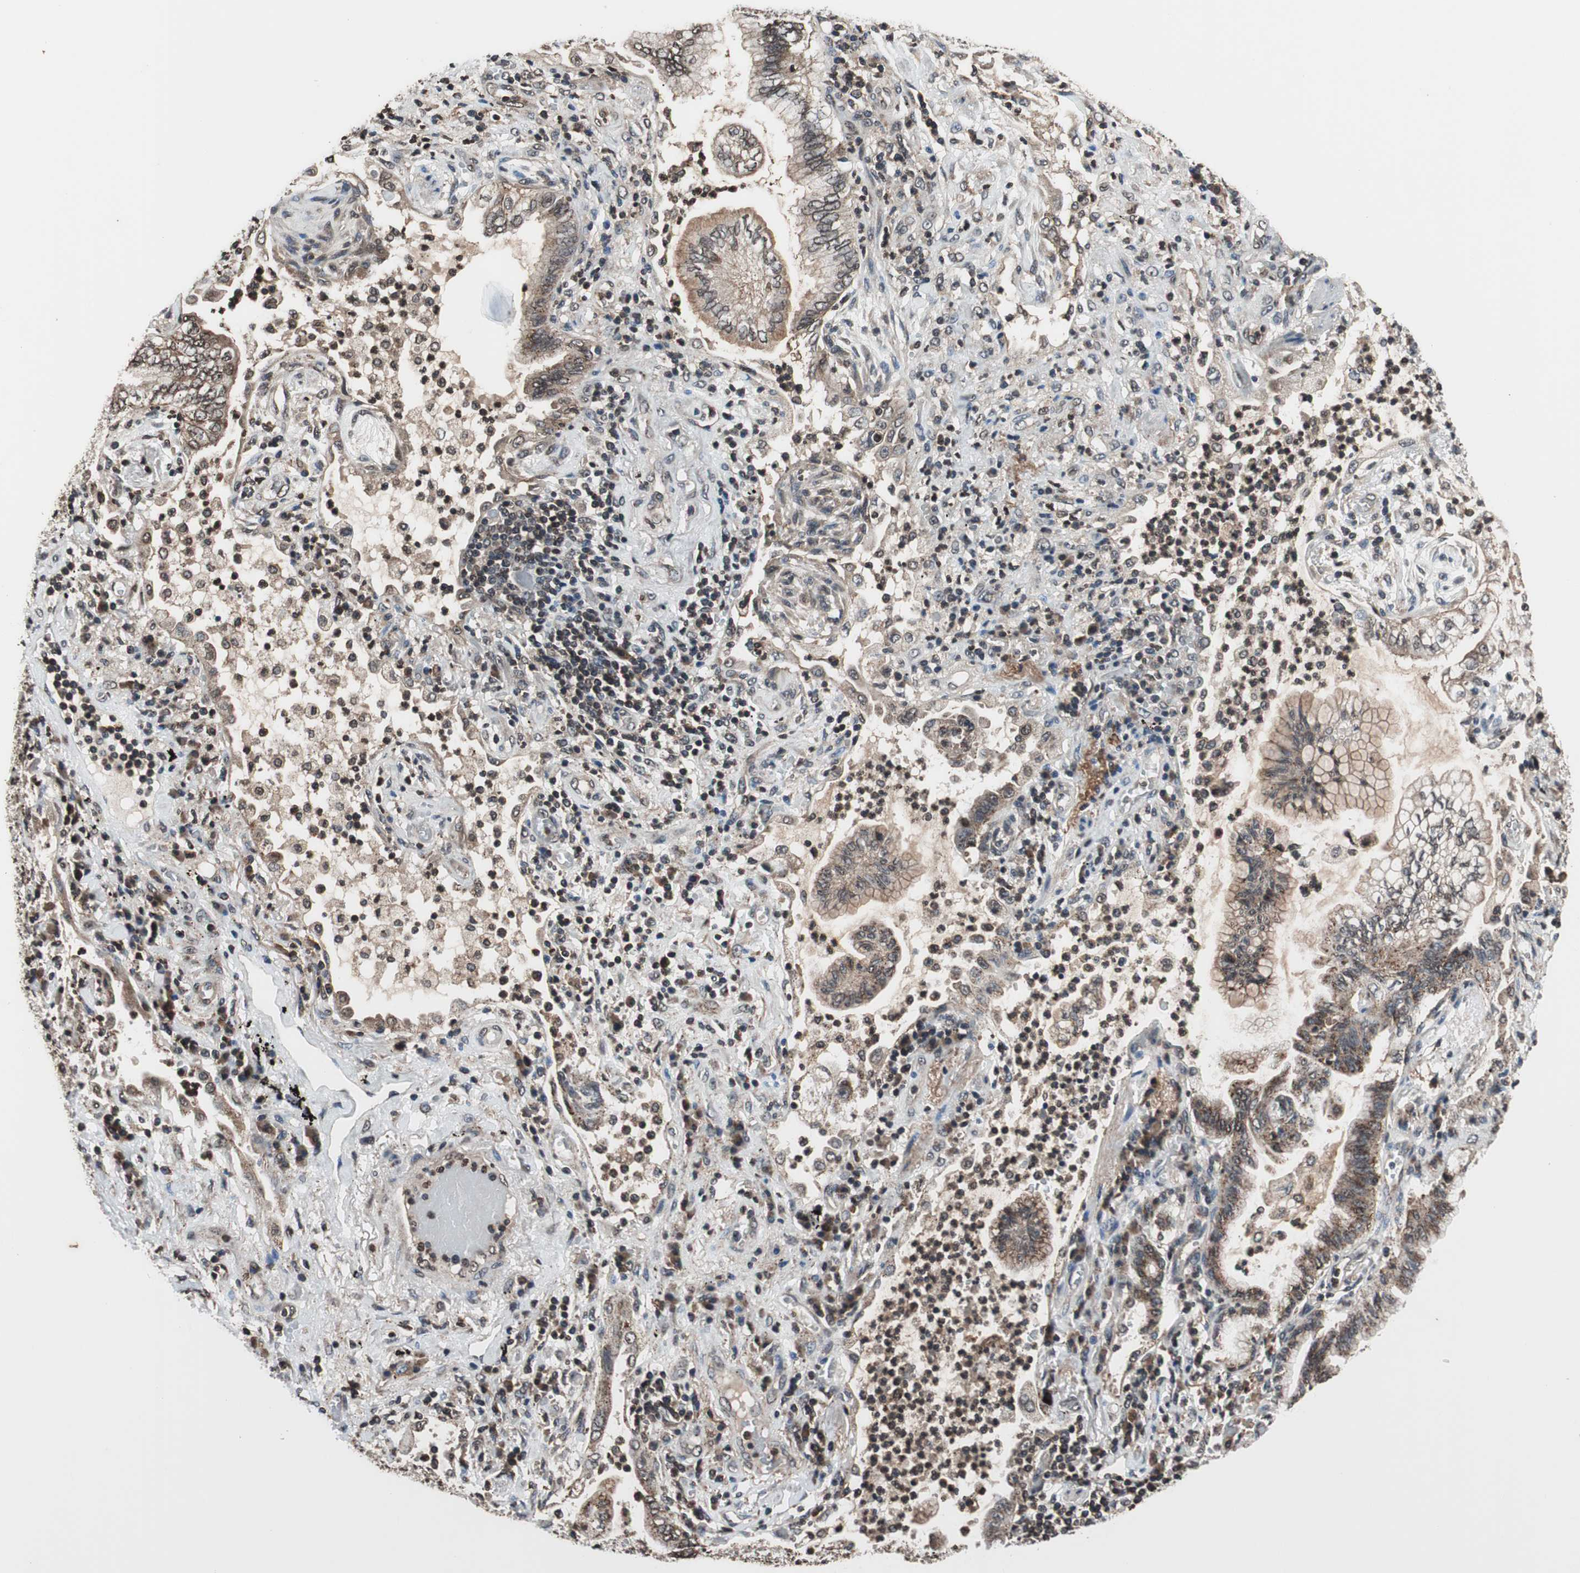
{"staining": {"intensity": "weak", "quantity": ">75%", "location": "cytoplasmic/membranous"}, "tissue": "lung cancer", "cell_type": "Tumor cells", "image_type": "cancer", "snomed": [{"axis": "morphology", "description": "Normal tissue, NOS"}, {"axis": "morphology", "description": "Adenocarcinoma, NOS"}, {"axis": "topography", "description": "Bronchus"}, {"axis": "topography", "description": "Lung"}], "caption": "Lung adenocarcinoma stained with DAB immunohistochemistry (IHC) displays low levels of weak cytoplasmic/membranous staining in about >75% of tumor cells.", "gene": "RFC1", "patient": {"sex": "female", "age": 70}}